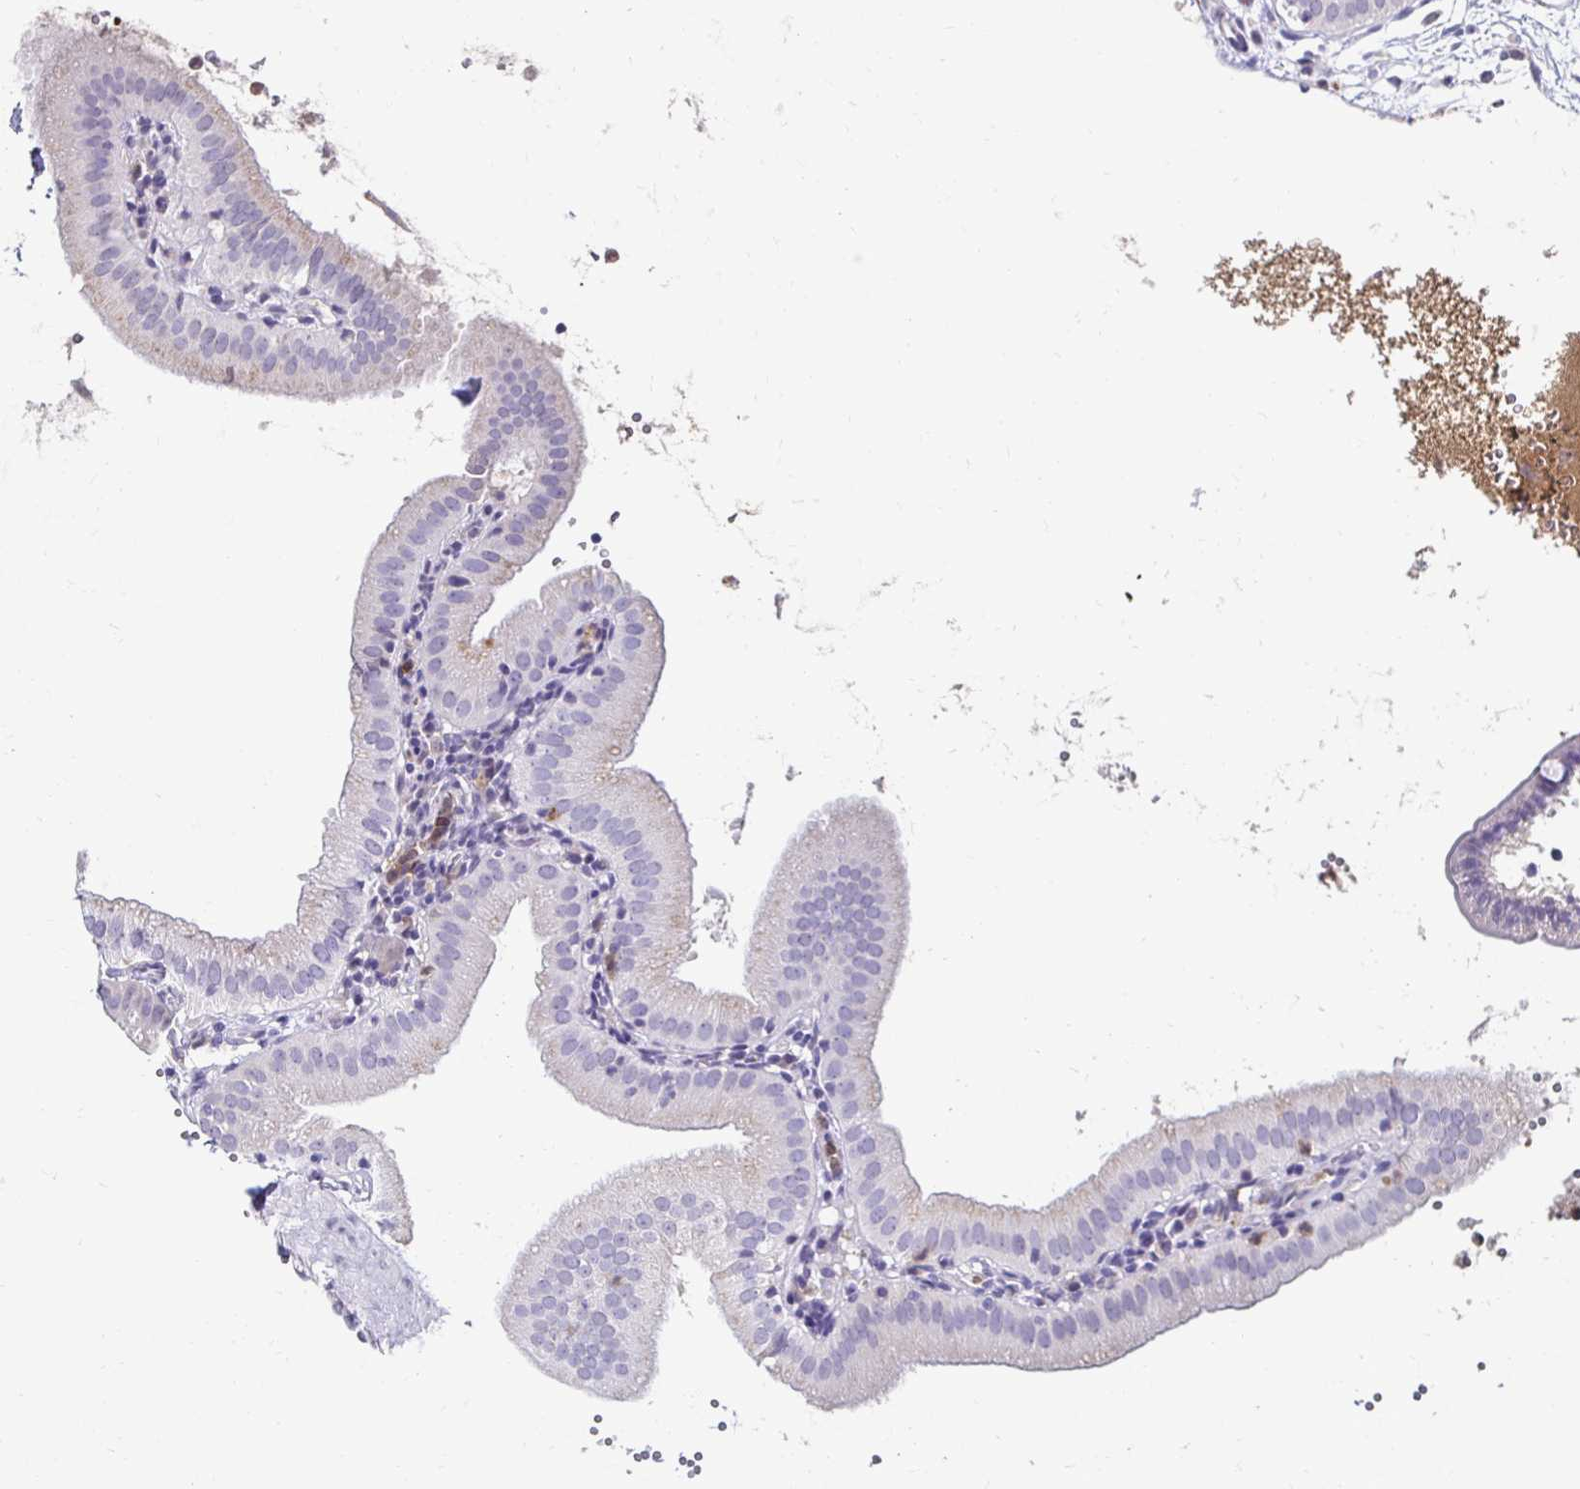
{"staining": {"intensity": "negative", "quantity": "none", "location": "none"}, "tissue": "gallbladder", "cell_type": "Glandular cells", "image_type": "normal", "snomed": [{"axis": "morphology", "description": "Normal tissue, NOS"}, {"axis": "topography", "description": "Gallbladder"}], "caption": "Immunohistochemistry (IHC) photomicrograph of unremarkable gallbladder: gallbladder stained with DAB (3,3'-diaminobenzidine) reveals no significant protein staining in glandular cells. The staining is performed using DAB brown chromogen with nuclei counter-stained in using hematoxylin.", "gene": "GK2", "patient": {"sex": "female", "age": 65}}